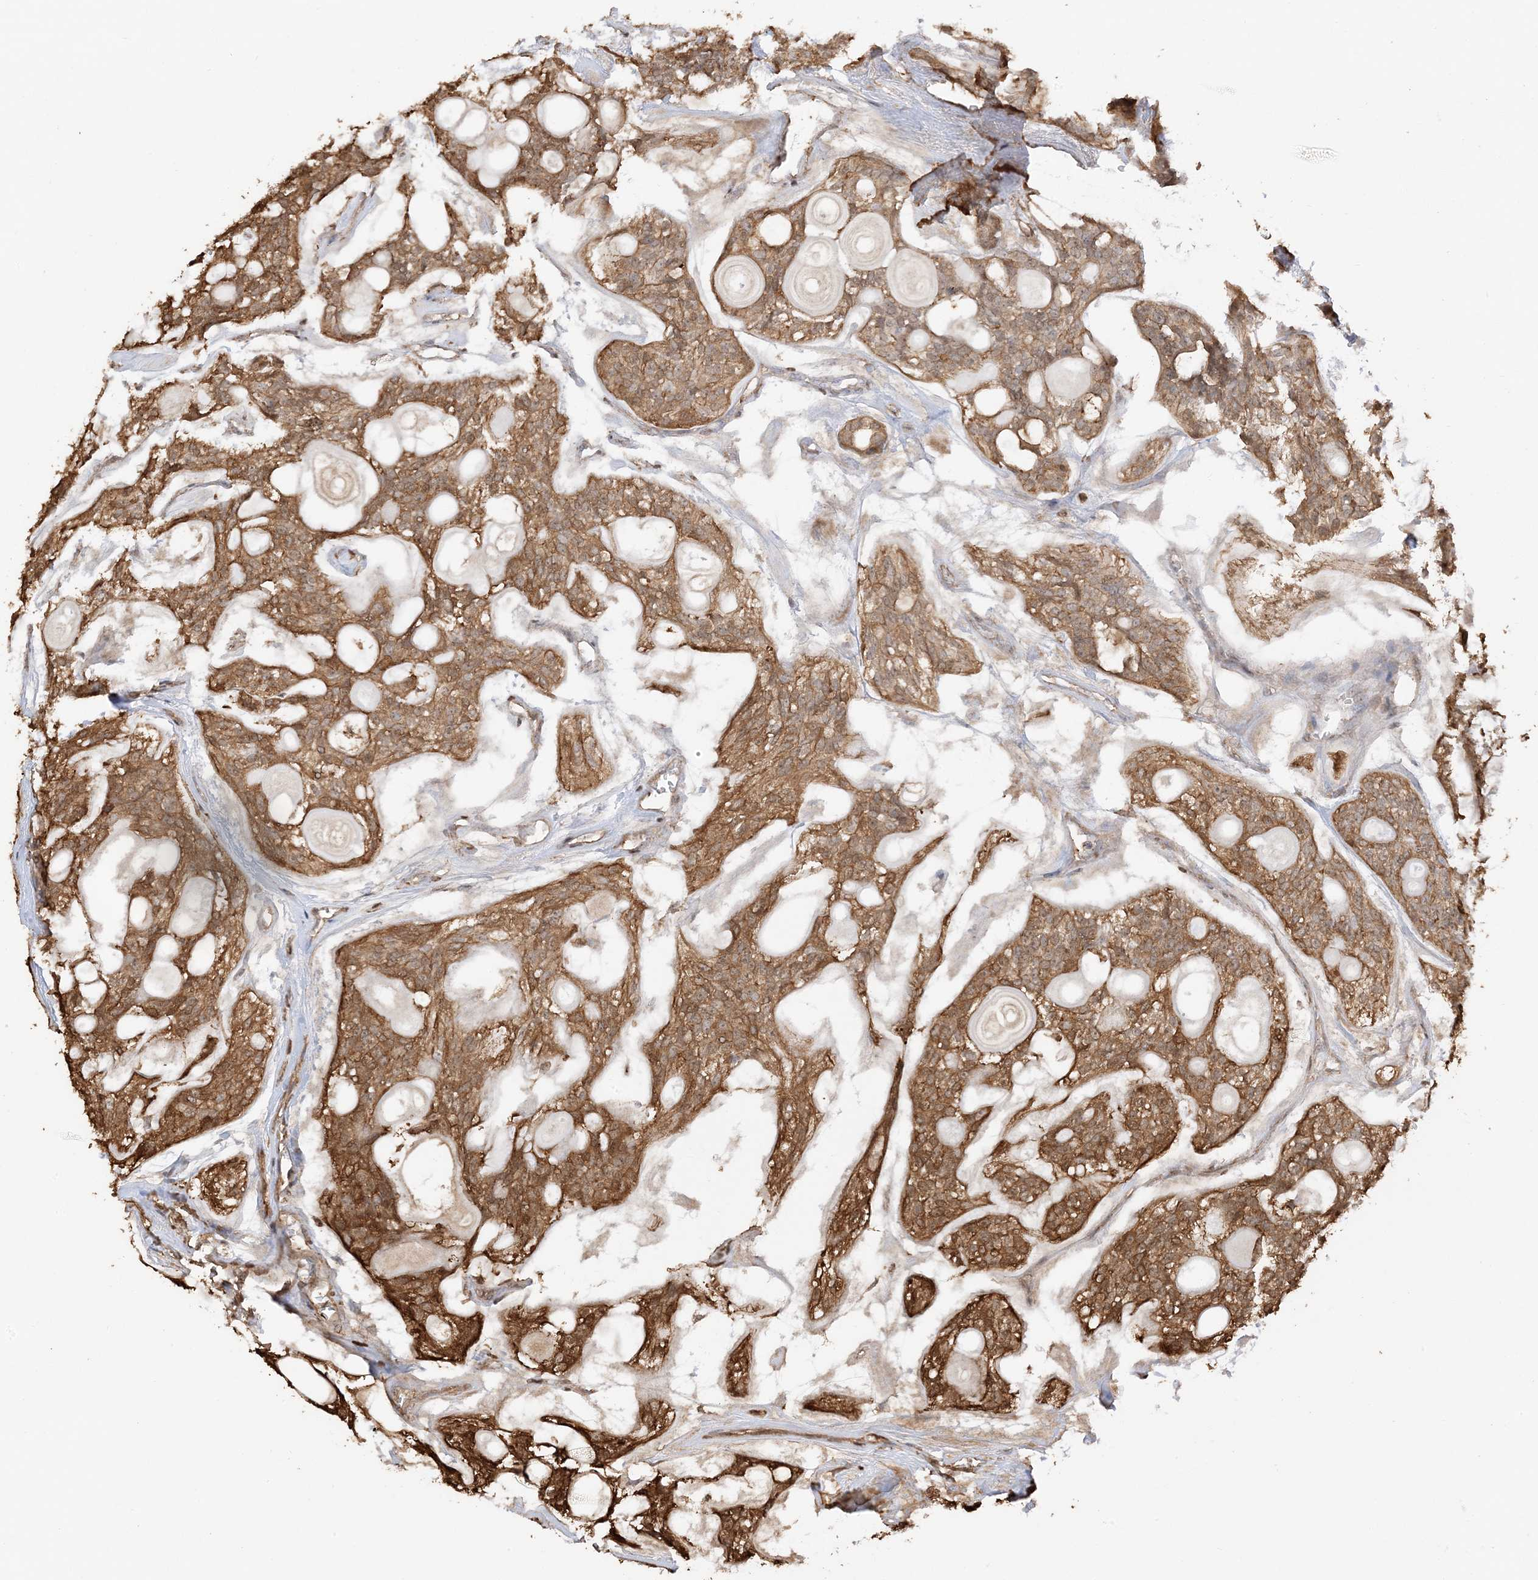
{"staining": {"intensity": "moderate", "quantity": ">75%", "location": "cytoplasmic/membranous"}, "tissue": "head and neck cancer", "cell_type": "Tumor cells", "image_type": "cancer", "snomed": [{"axis": "morphology", "description": "Adenocarcinoma, NOS"}, {"axis": "topography", "description": "Head-Neck"}], "caption": "Immunohistochemistry staining of adenocarcinoma (head and neck), which demonstrates medium levels of moderate cytoplasmic/membranous expression in about >75% of tumor cells indicating moderate cytoplasmic/membranous protein staining. The staining was performed using DAB (3,3'-diaminobenzidine) (brown) for protein detection and nuclei were counterstained in hematoxylin (blue).", "gene": "PHACTR2", "patient": {"sex": "male", "age": 66}}